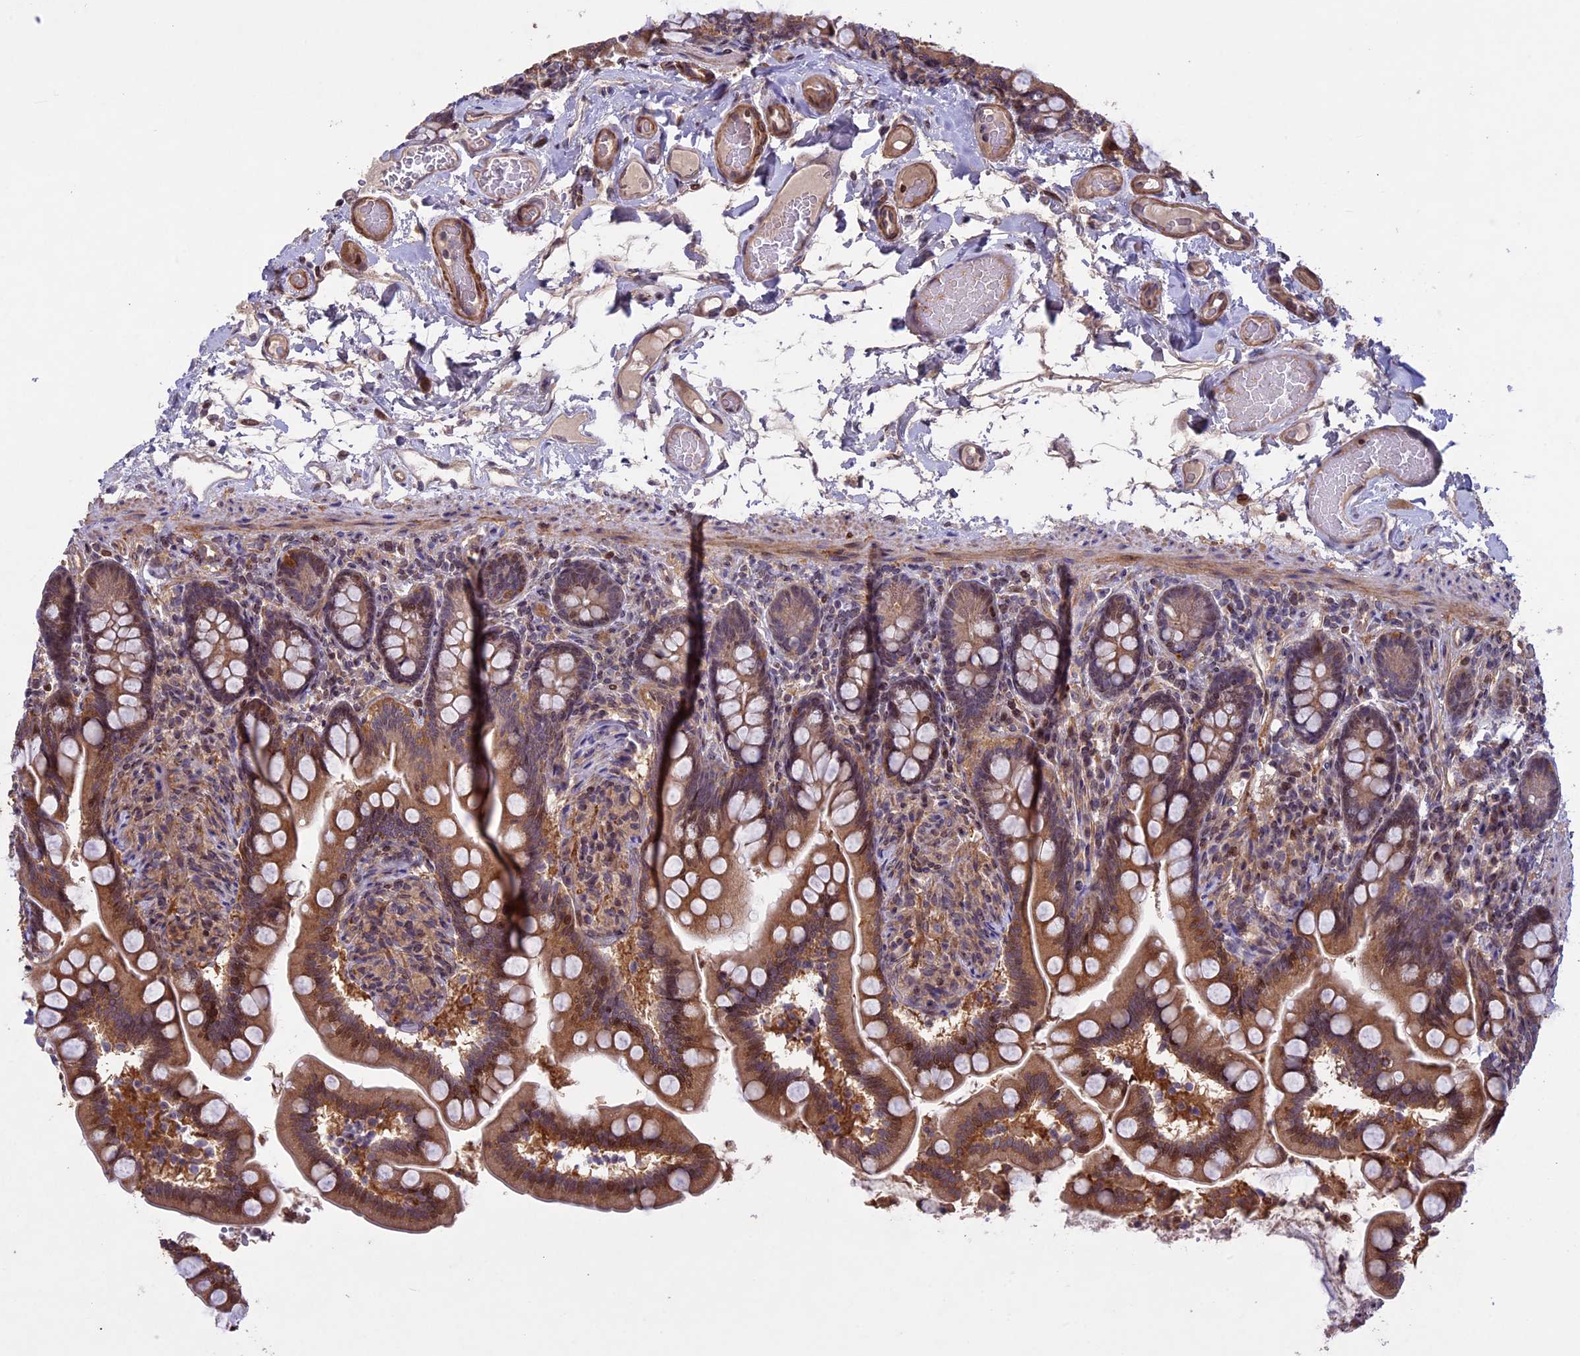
{"staining": {"intensity": "moderate", "quantity": ">75%", "location": "cytoplasmic/membranous"}, "tissue": "small intestine", "cell_type": "Glandular cells", "image_type": "normal", "snomed": [{"axis": "morphology", "description": "Normal tissue, NOS"}, {"axis": "topography", "description": "Small intestine"}], "caption": "Benign small intestine exhibits moderate cytoplasmic/membranous staining in approximately >75% of glandular cells.", "gene": "MAN2C1", "patient": {"sex": "female", "age": 64}}